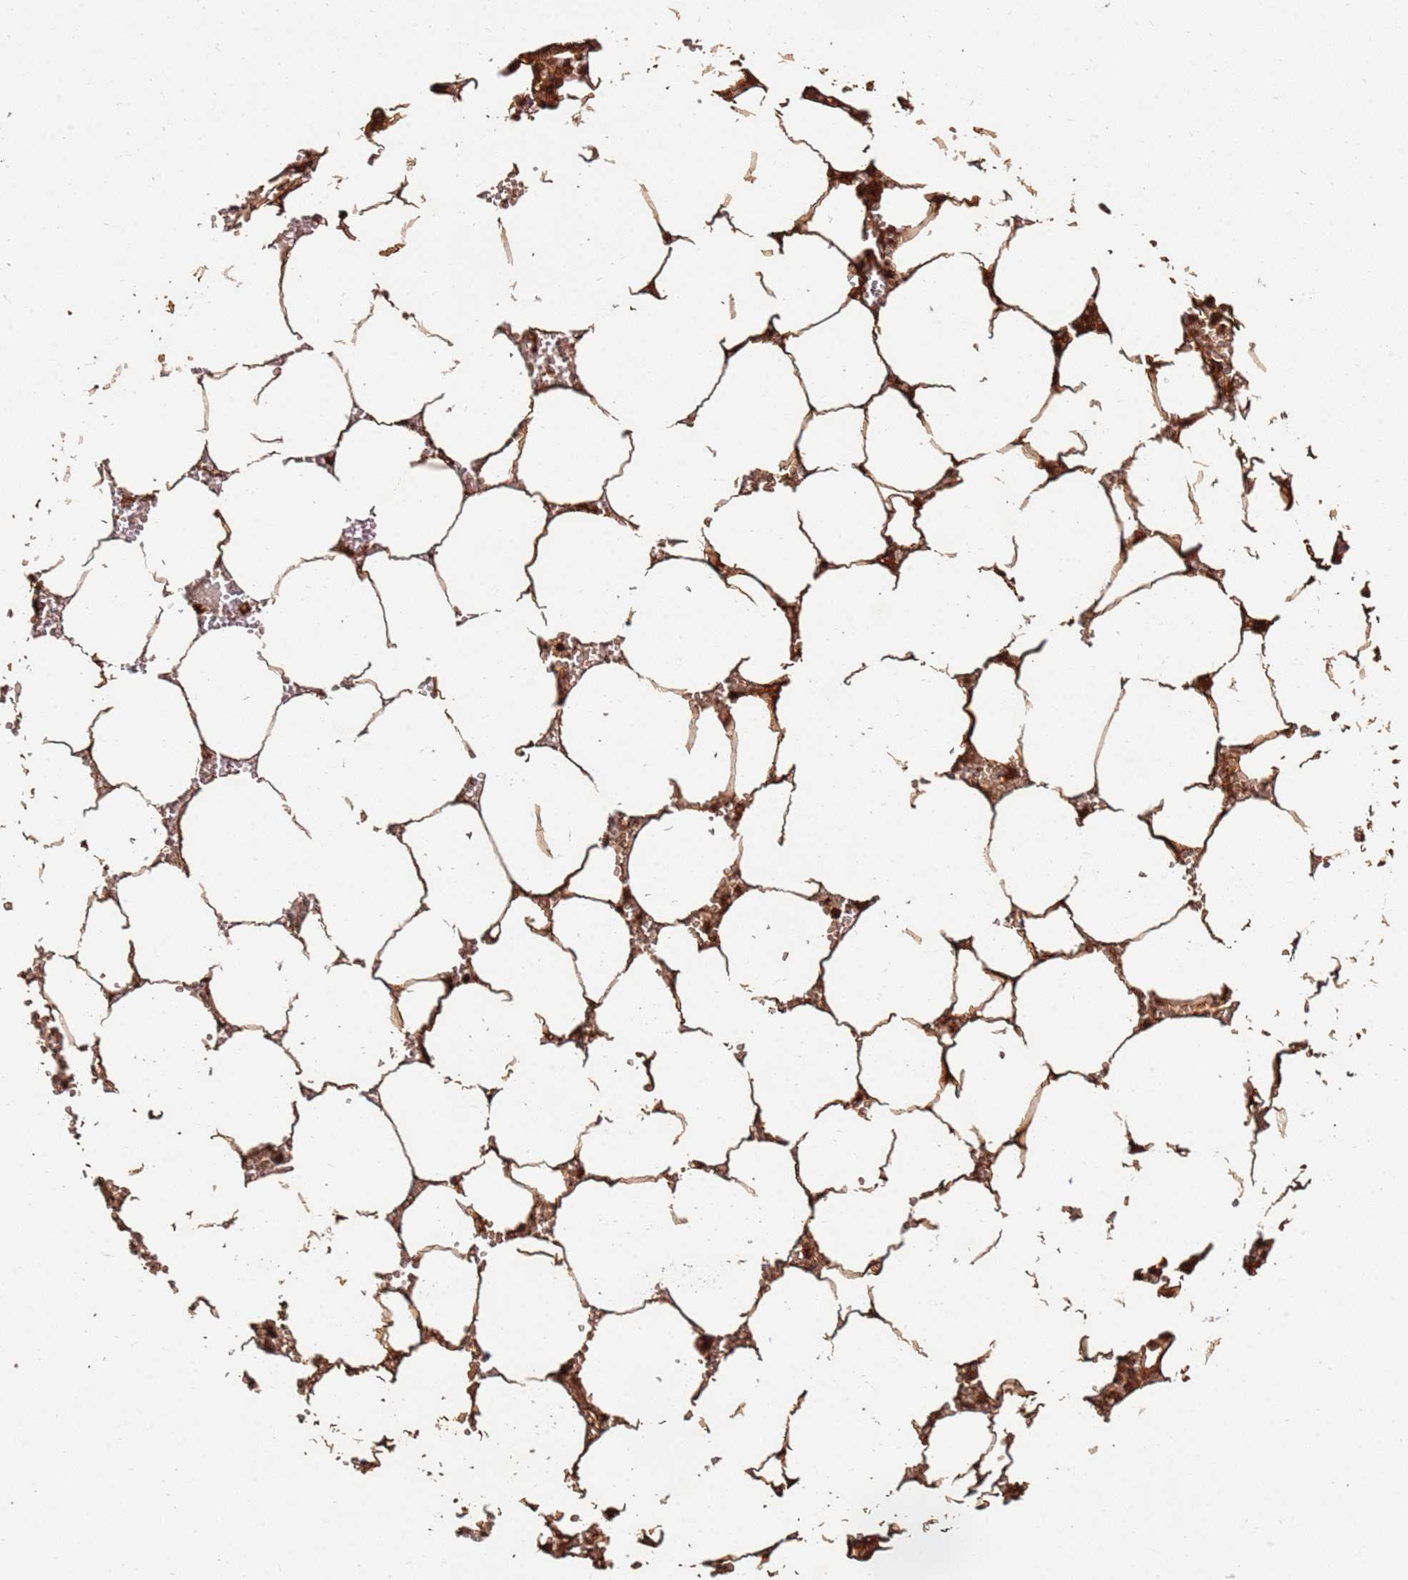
{"staining": {"intensity": "moderate", "quantity": ">75%", "location": "cytoplasmic/membranous"}, "tissue": "bone marrow", "cell_type": "Hematopoietic cells", "image_type": "normal", "snomed": [{"axis": "morphology", "description": "Normal tissue, NOS"}, {"axis": "topography", "description": "Bone marrow"}], "caption": "Benign bone marrow displays moderate cytoplasmic/membranous expression in about >75% of hematopoietic cells.", "gene": "KATNAL2", "patient": {"sex": "male", "age": 70}}